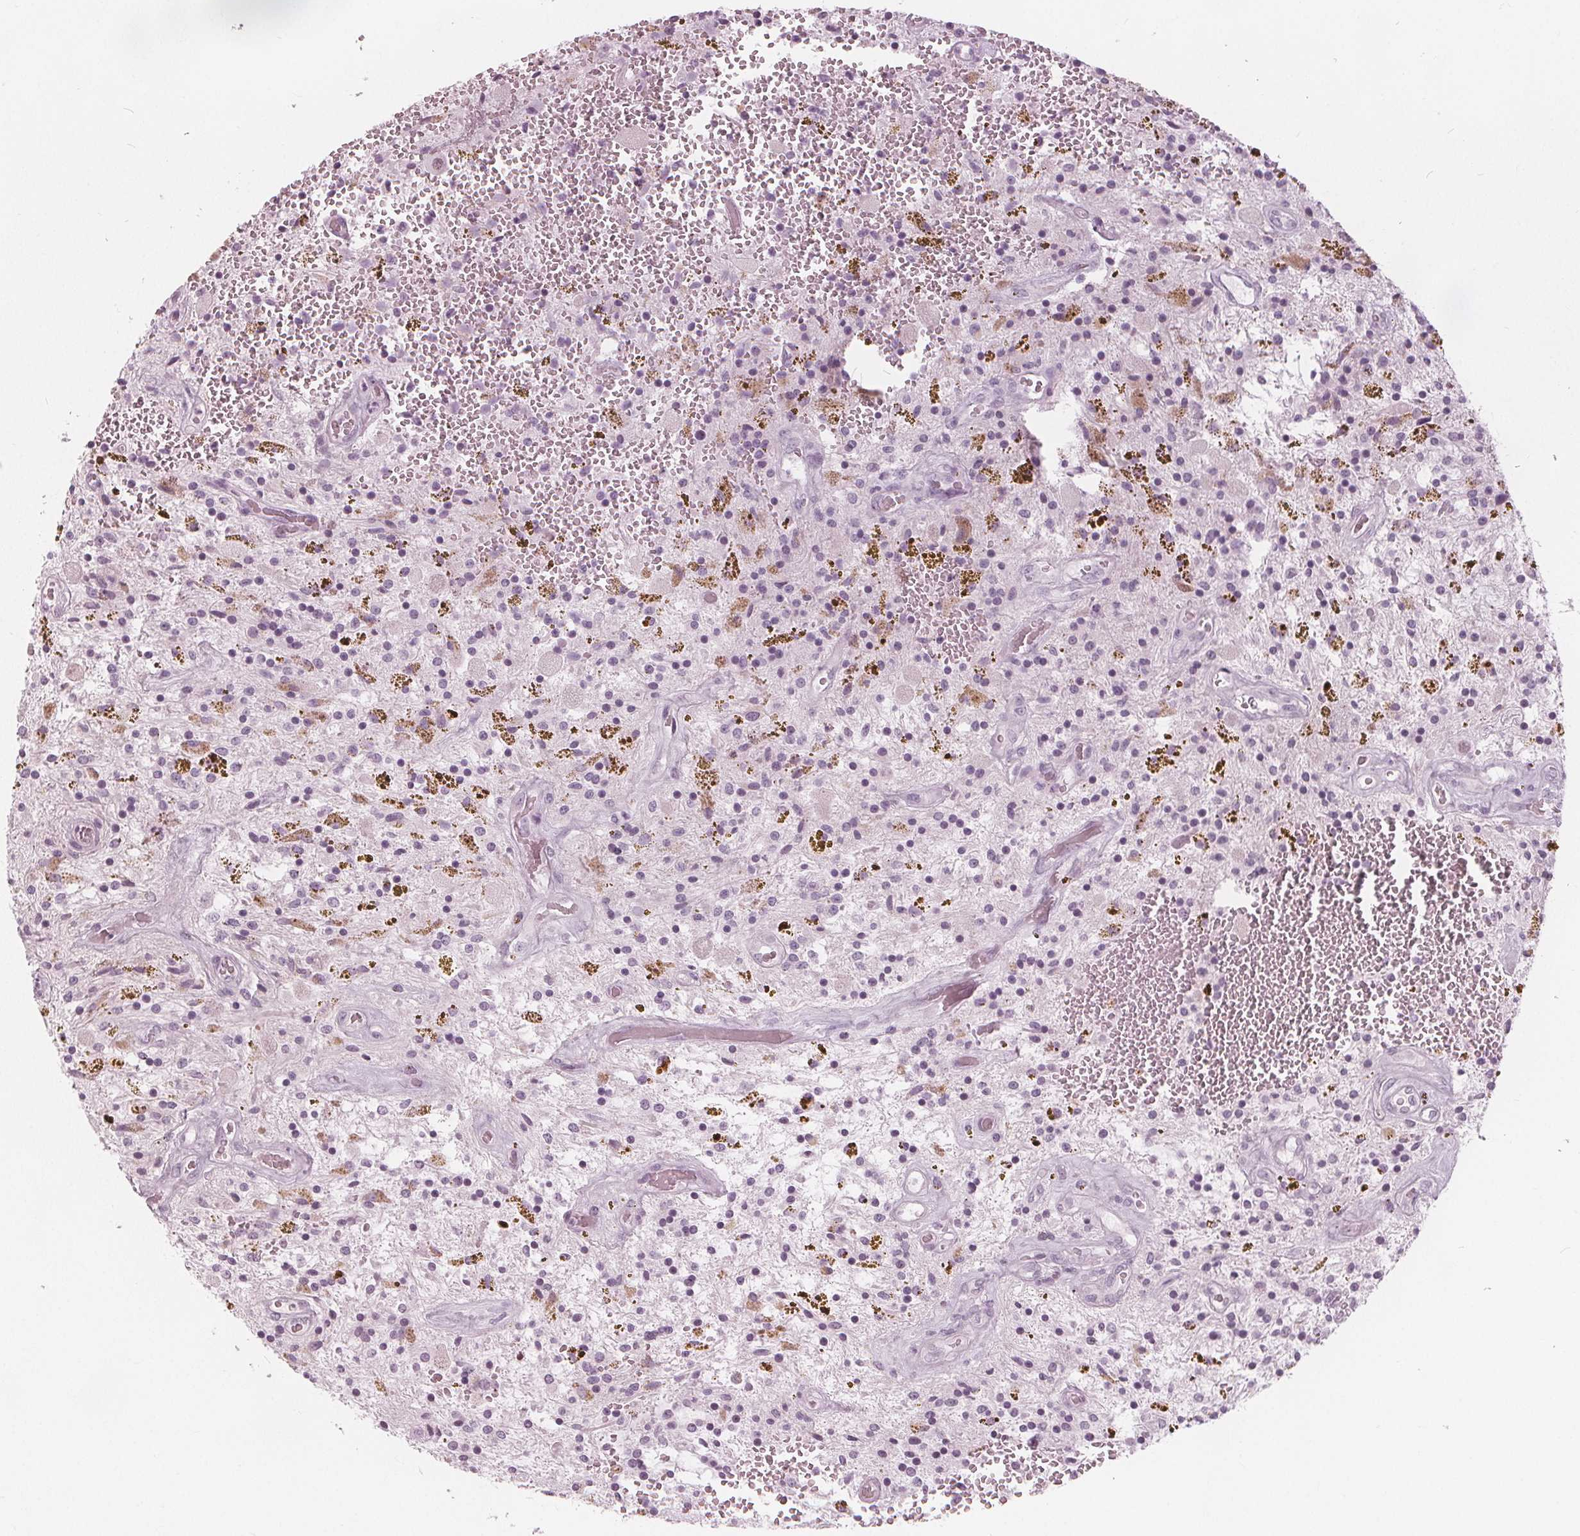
{"staining": {"intensity": "negative", "quantity": "none", "location": "none"}, "tissue": "glioma", "cell_type": "Tumor cells", "image_type": "cancer", "snomed": [{"axis": "morphology", "description": "Glioma, malignant, Low grade"}, {"axis": "topography", "description": "Cerebellum"}], "caption": "Low-grade glioma (malignant) stained for a protein using immunohistochemistry exhibits no expression tumor cells.", "gene": "PAEP", "patient": {"sex": "female", "age": 14}}